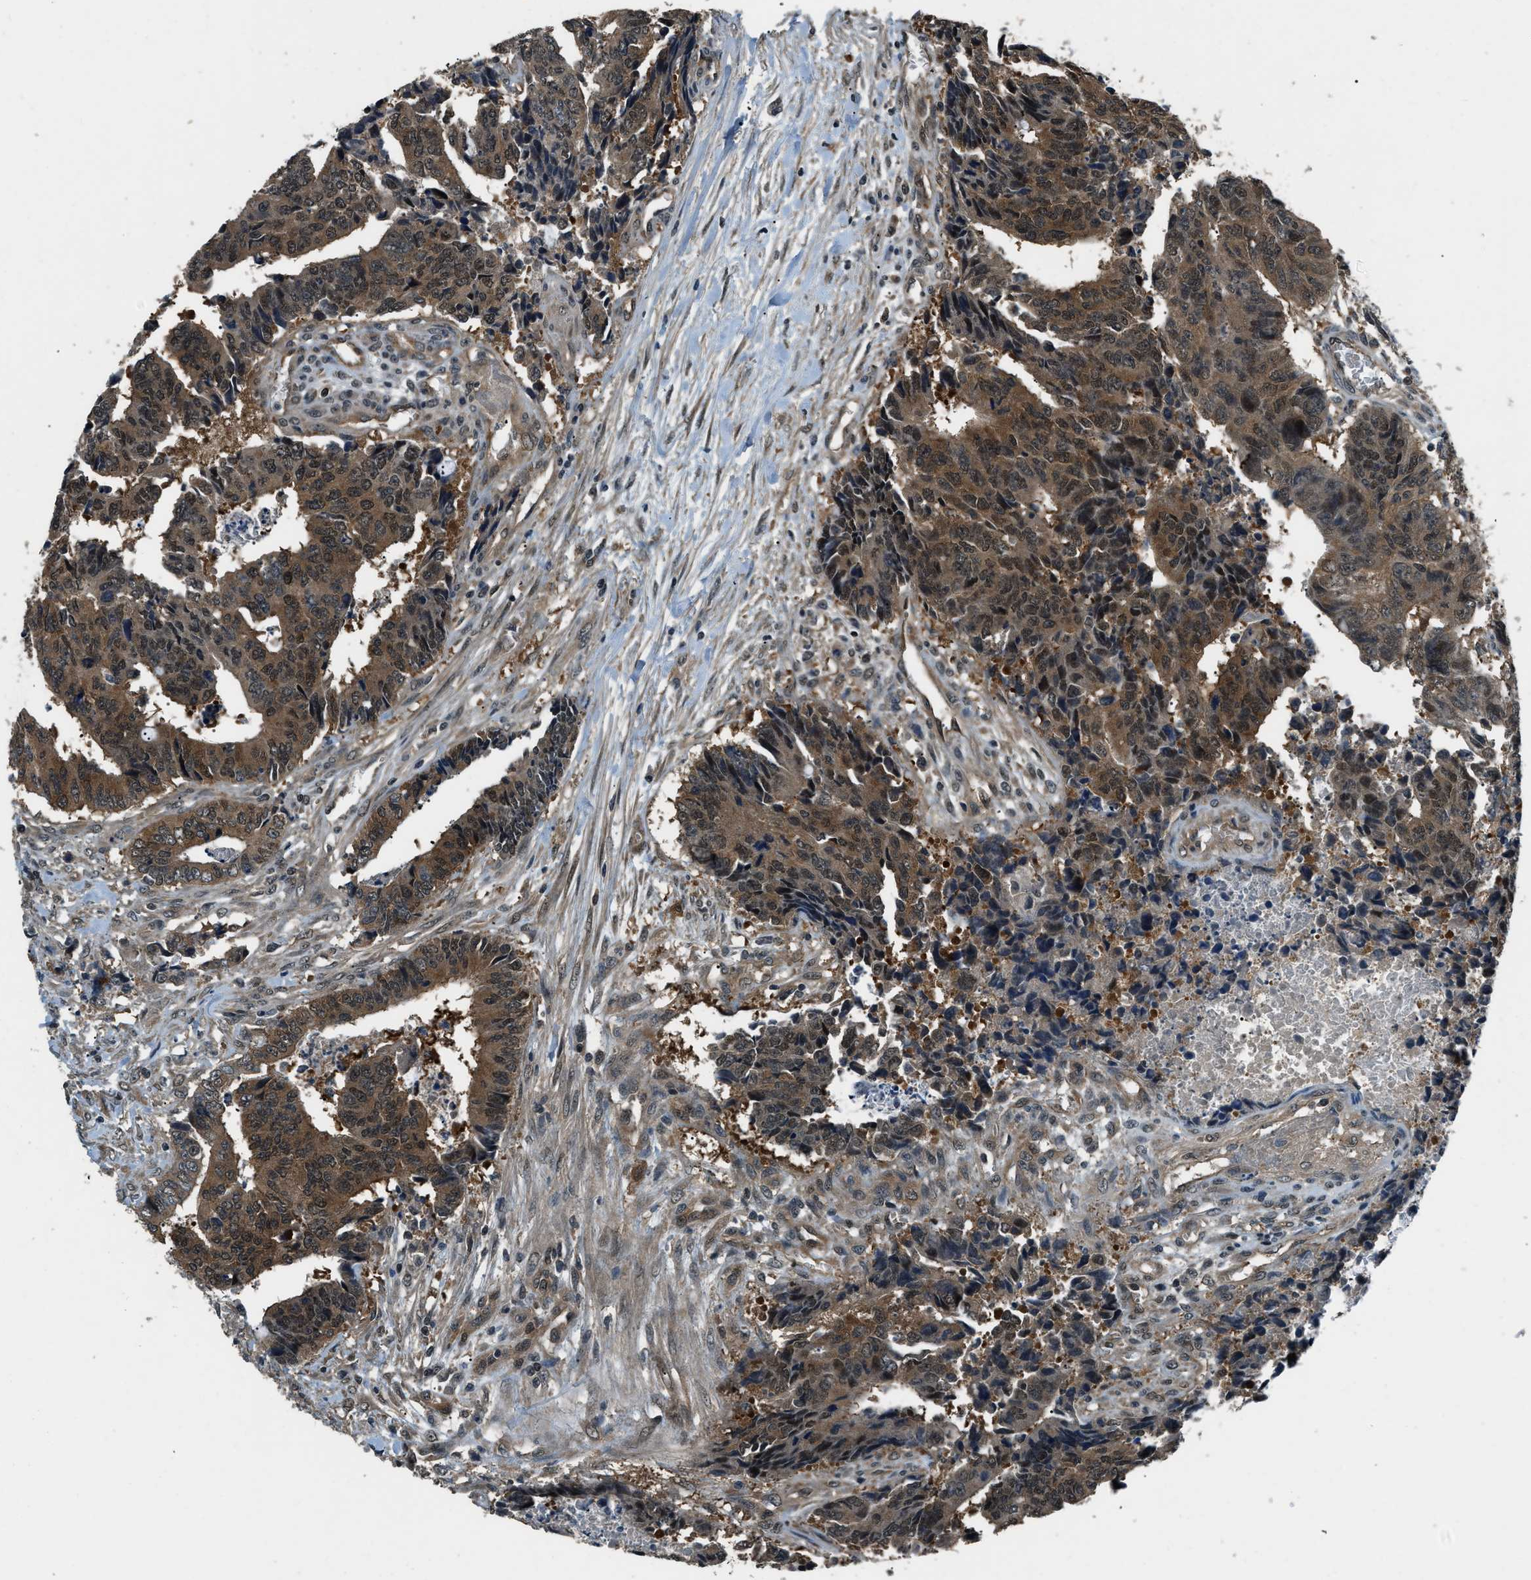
{"staining": {"intensity": "moderate", "quantity": ">75%", "location": "cytoplasmic/membranous"}, "tissue": "colorectal cancer", "cell_type": "Tumor cells", "image_type": "cancer", "snomed": [{"axis": "morphology", "description": "Adenocarcinoma, NOS"}, {"axis": "topography", "description": "Rectum"}], "caption": "IHC histopathology image of neoplastic tissue: human adenocarcinoma (colorectal) stained using IHC shows medium levels of moderate protein expression localized specifically in the cytoplasmic/membranous of tumor cells, appearing as a cytoplasmic/membranous brown color.", "gene": "NUDCD3", "patient": {"sex": "male", "age": 84}}